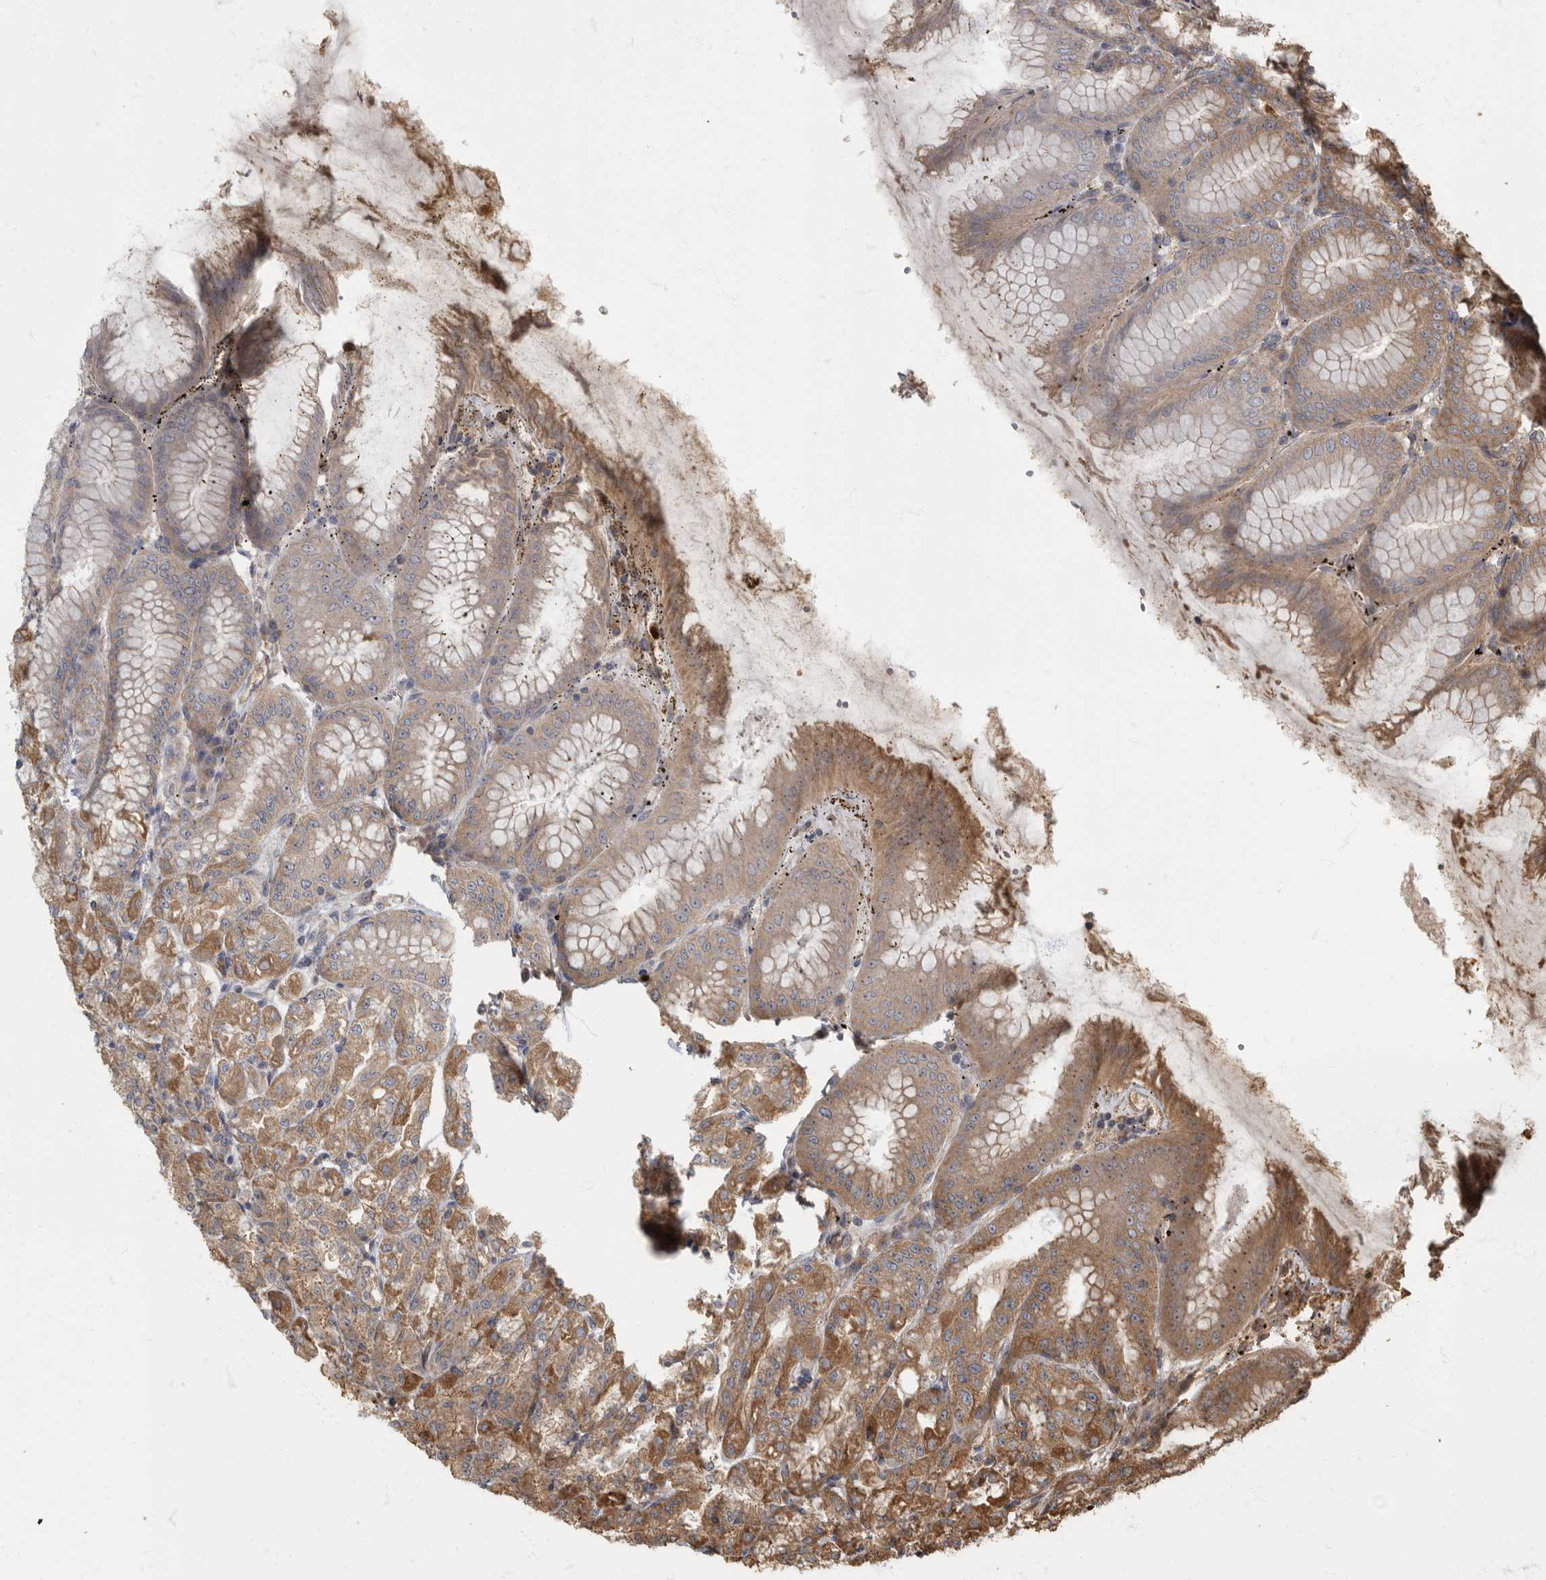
{"staining": {"intensity": "moderate", "quantity": ">75%", "location": "cytoplasmic/membranous"}, "tissue": "stomach", "cell_type": "Glandular cells", "image_type": "normal", "snomed": [{"axis": "morphology", "description": "Normal tissue, NOS"}, {"axis": "topography", "description": "Stomach, lower"}], "caption": "A histopathology image showing moderate cytoplasmic/membranous expression in approximately >75% of glandular cells in benign stomach, as visualized by brown immunohistochemical staining.", "gene": "DAAM1", "patient": {"sex": "male", "age": 71}}